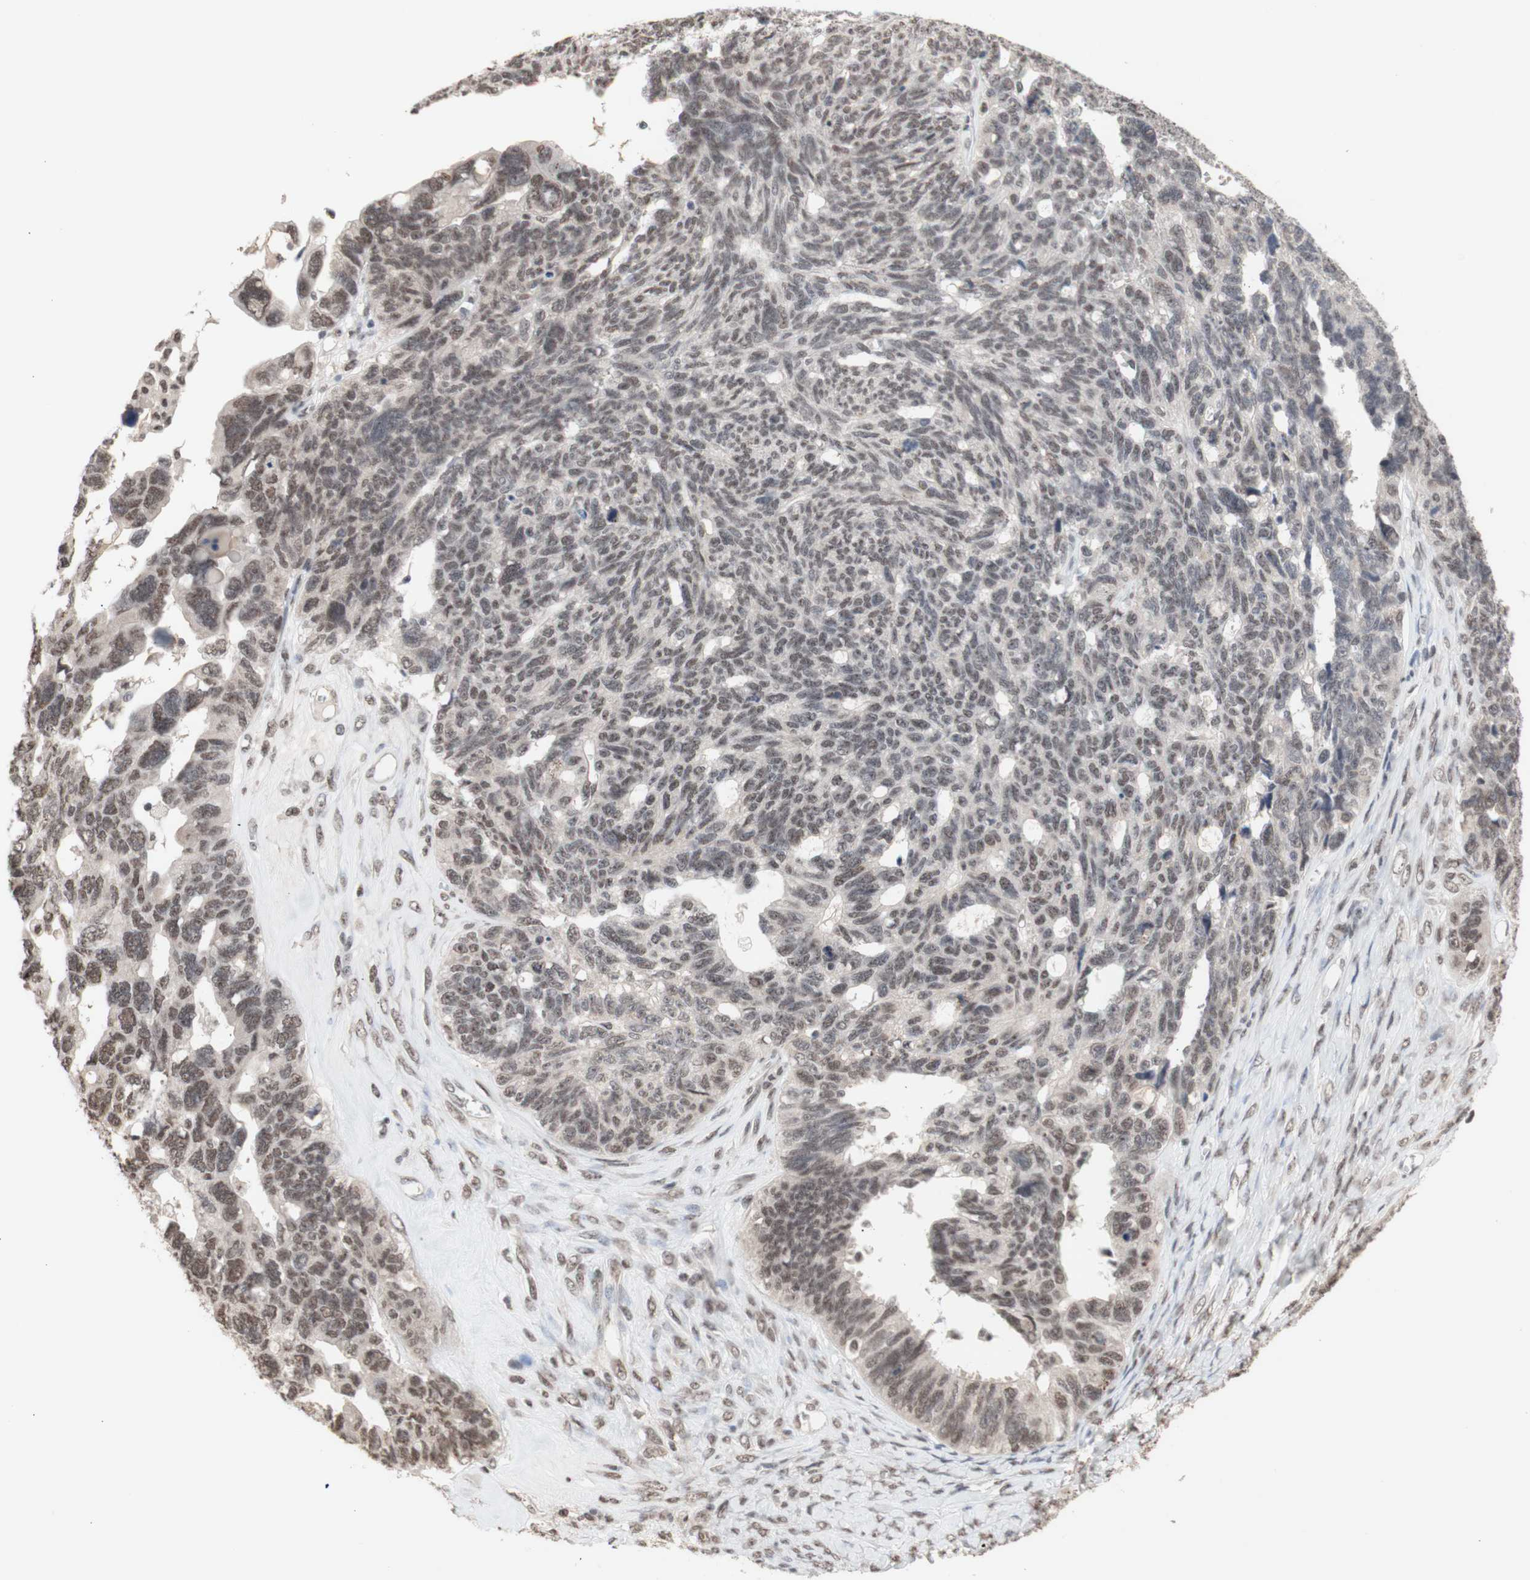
{"staining": {"intensity": "weak", "quantity": ">75%", "location": "nuclear"}, "tissue": "ovarian cancer", "cell_type": "Tumor cells", "image_type": "cancer", "snomed": [{"axis": "morphology", "description": "Cystadenocarcinoma, serous, NOS"}, {"axis": "topography", "description": "Ovary"}], "caption": "This is a histology image of IHC staining of serous cystadenocarcinoma (ovarian), which shows weak staining in the nuclear of tumor cells.", "gene": "SFPQ", "patient": {"sex": "female", "age": 79}}